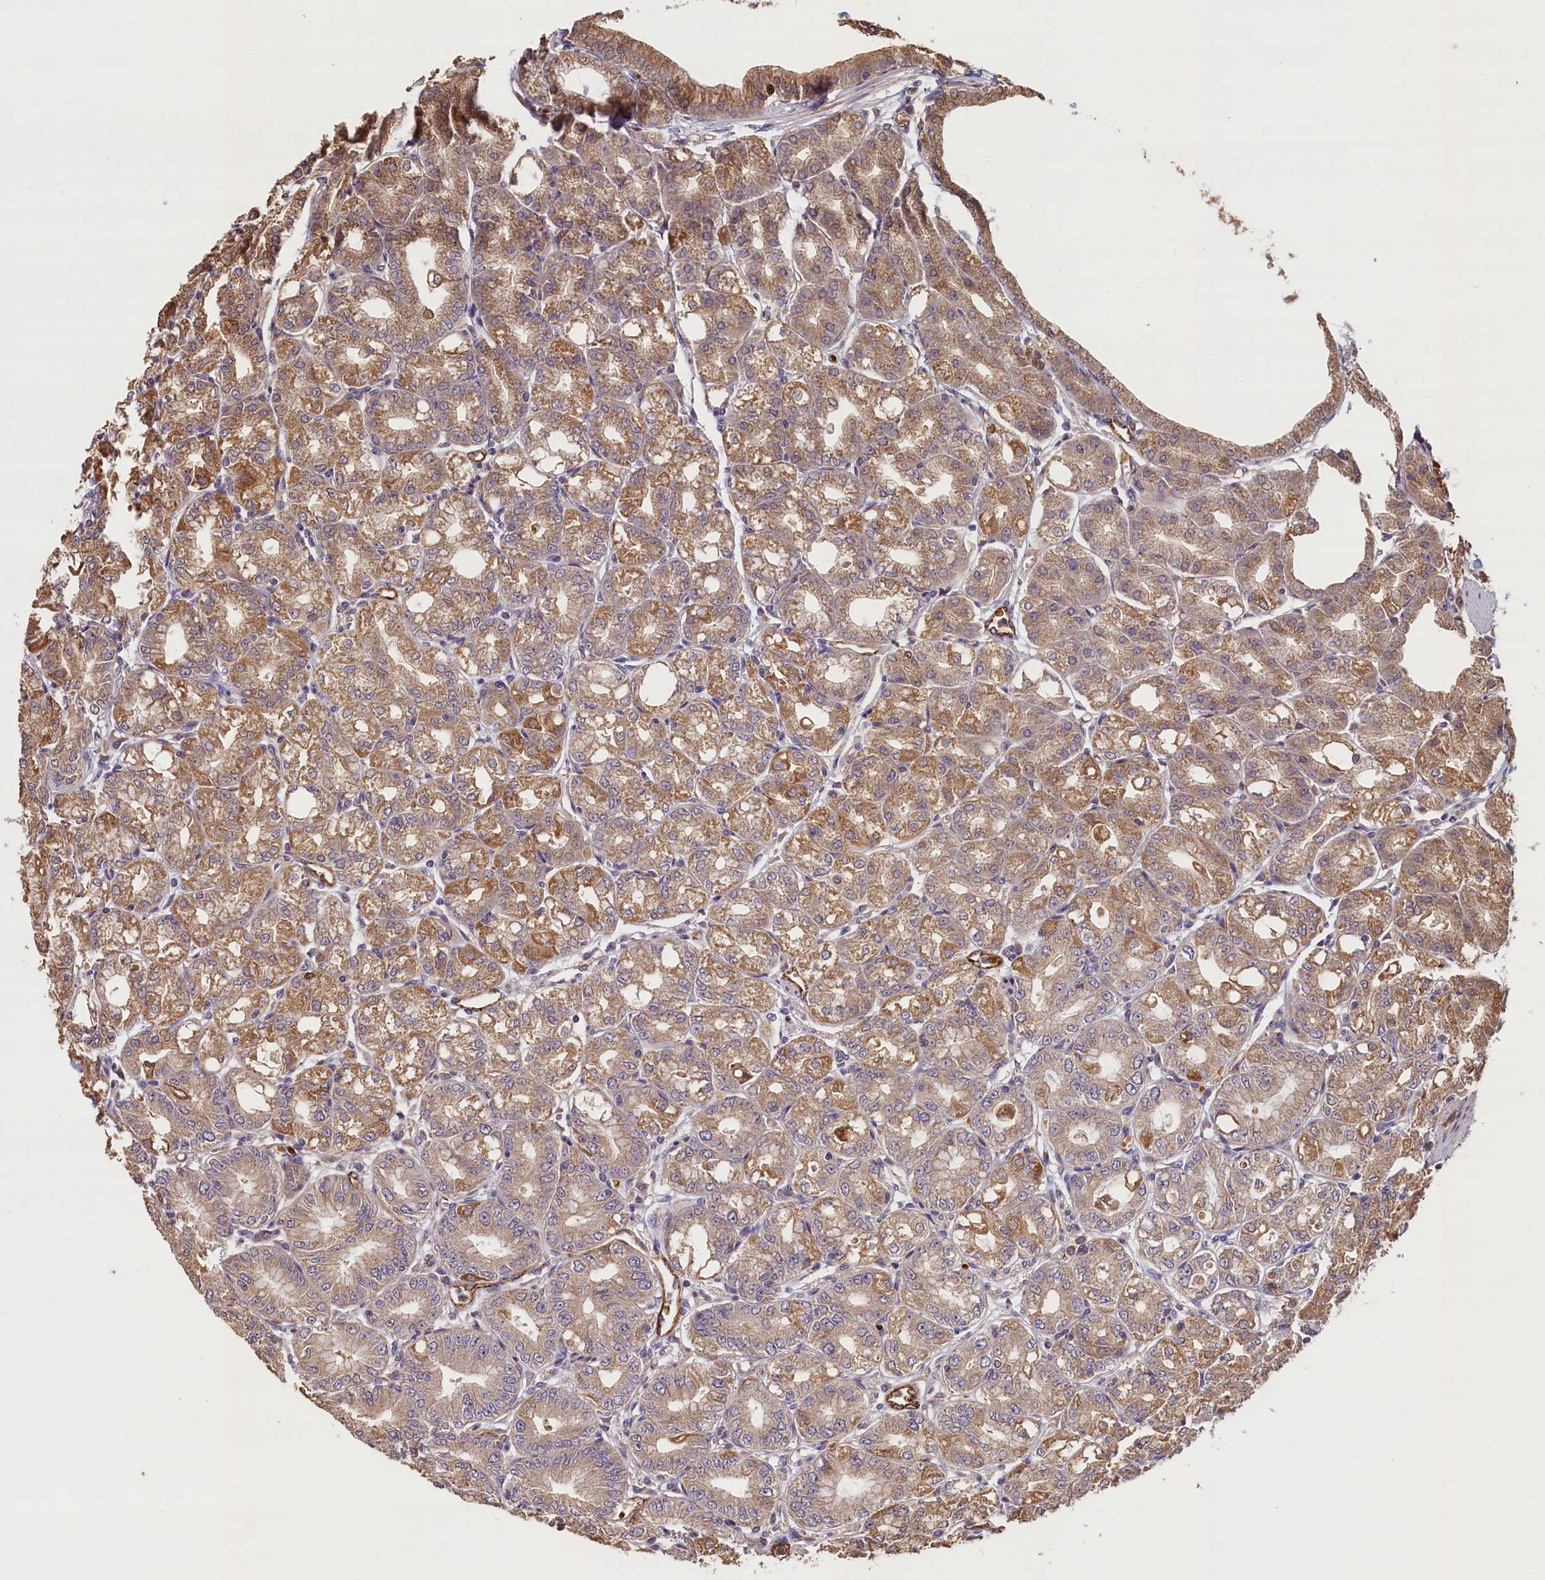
{"staining": {"intensity": "moderate", "quantity": ">75%", "location": "cytoplasmic/membranous"}, "tissue": "stomach", "cell_type": "Glandular cells", "image_type": "normal", "snomed": [{"axis": "morphology", "description": "Normal tissue, NOS"}, {"axis": "topography", "description": "Stomach, lower"}], "caption": "Stomach stained with DAB immunohistochemistry shows medium levels of moderate cytoplasmic/membranous positivity in approximately >75% of glandular cells.", "gene": "ACSBG1", "patient": {"sex": "male", "age": 71}}